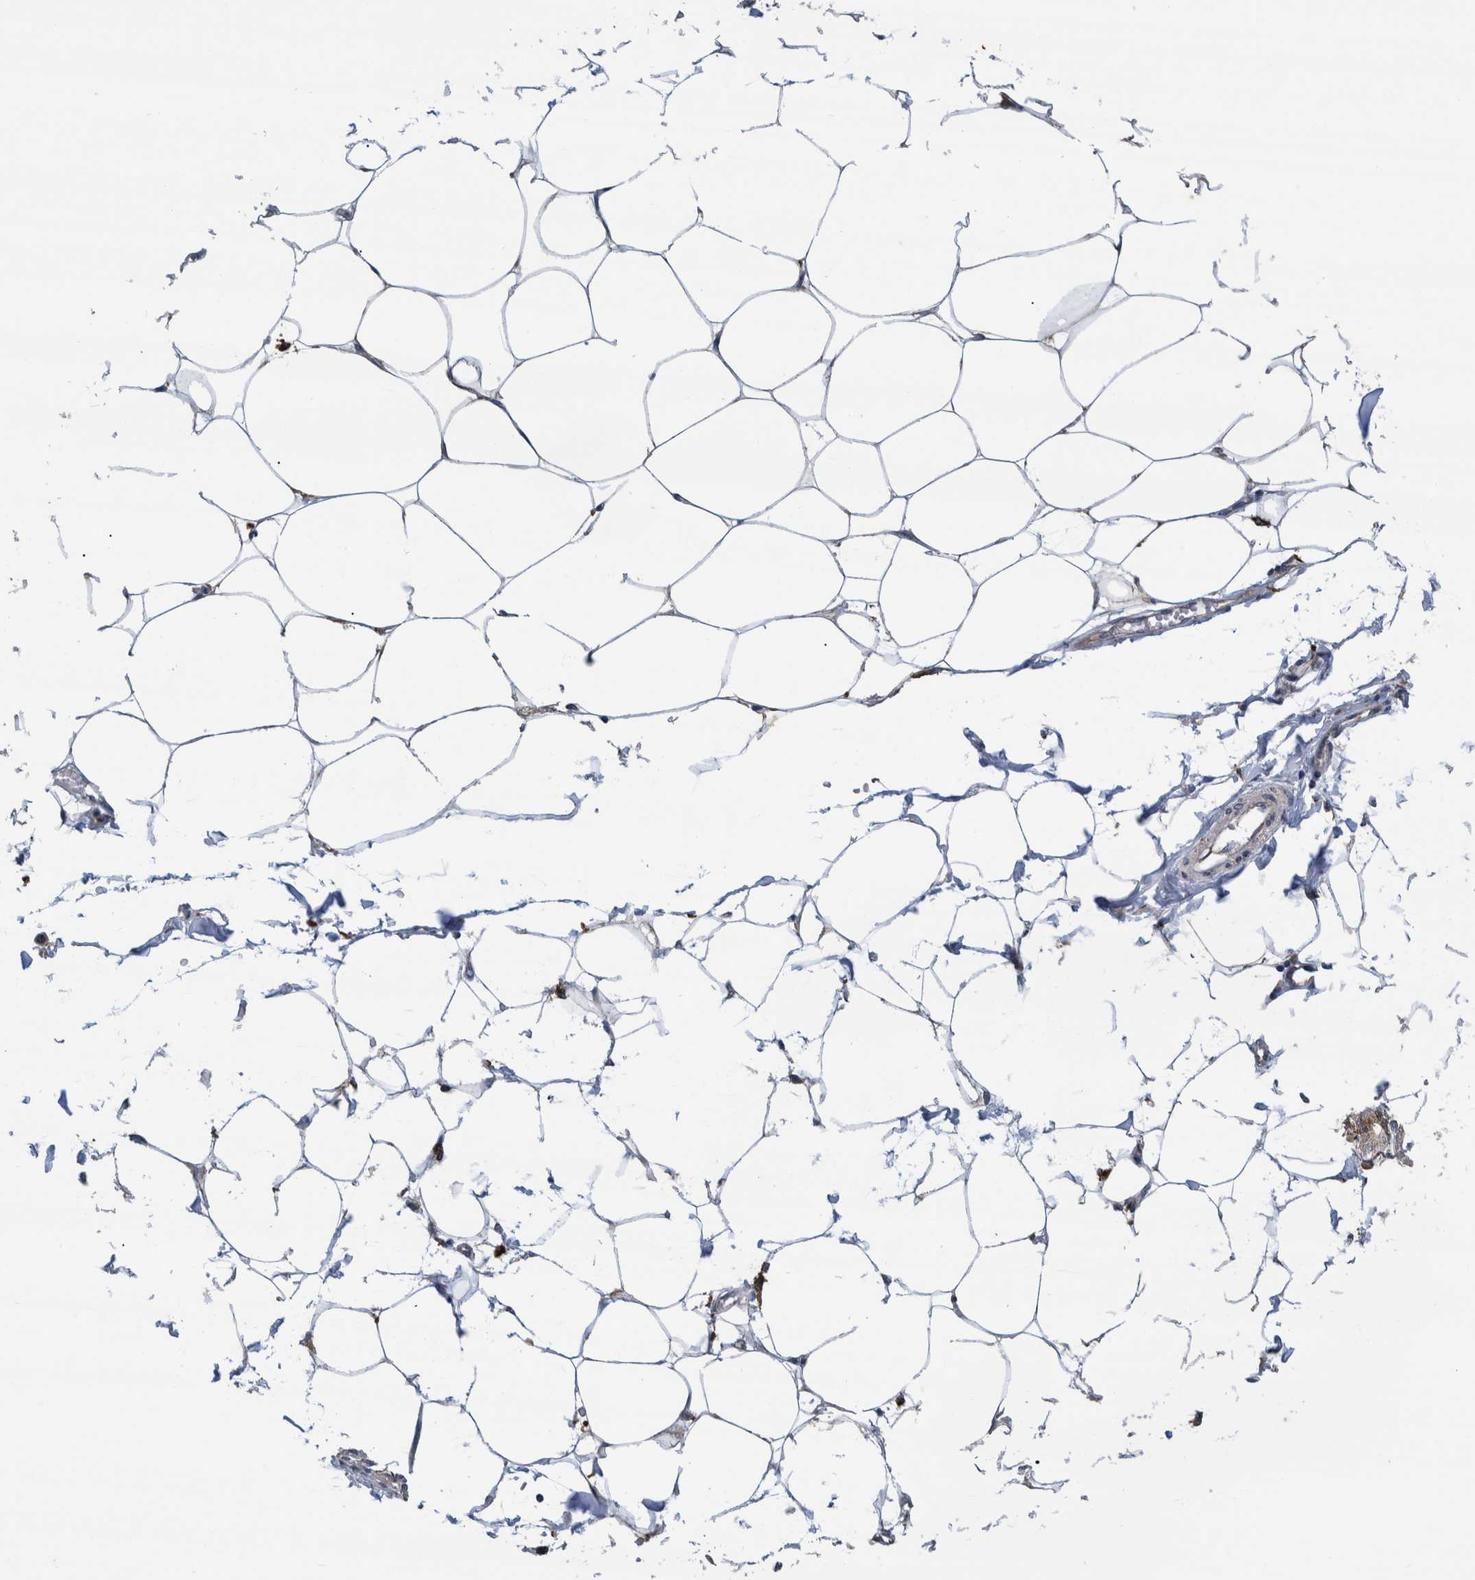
{"staining": {"intensity": "negative", "quantity": "none", "location": "none"}, "tissue": "adipose tissue", "cell_type": "Adipocytes", "image_type": "normal", "snomed": [{"axis": "morphology", "description": "Normal tissue, NOS"}, {"axis": "morphology", "description": "Adenocarcinoma, NOS"}, {"axis": "topography", "description": "Colon"}, {"axis": "topography", "description": "Peripheral nerve tissue"}], "caption": "This is a image of IHC staining of benign adipose tissue, which shows no positivity in adipocytes.", "gene": "MRPS7", "patient": {"sex": "male", "age": 14}}